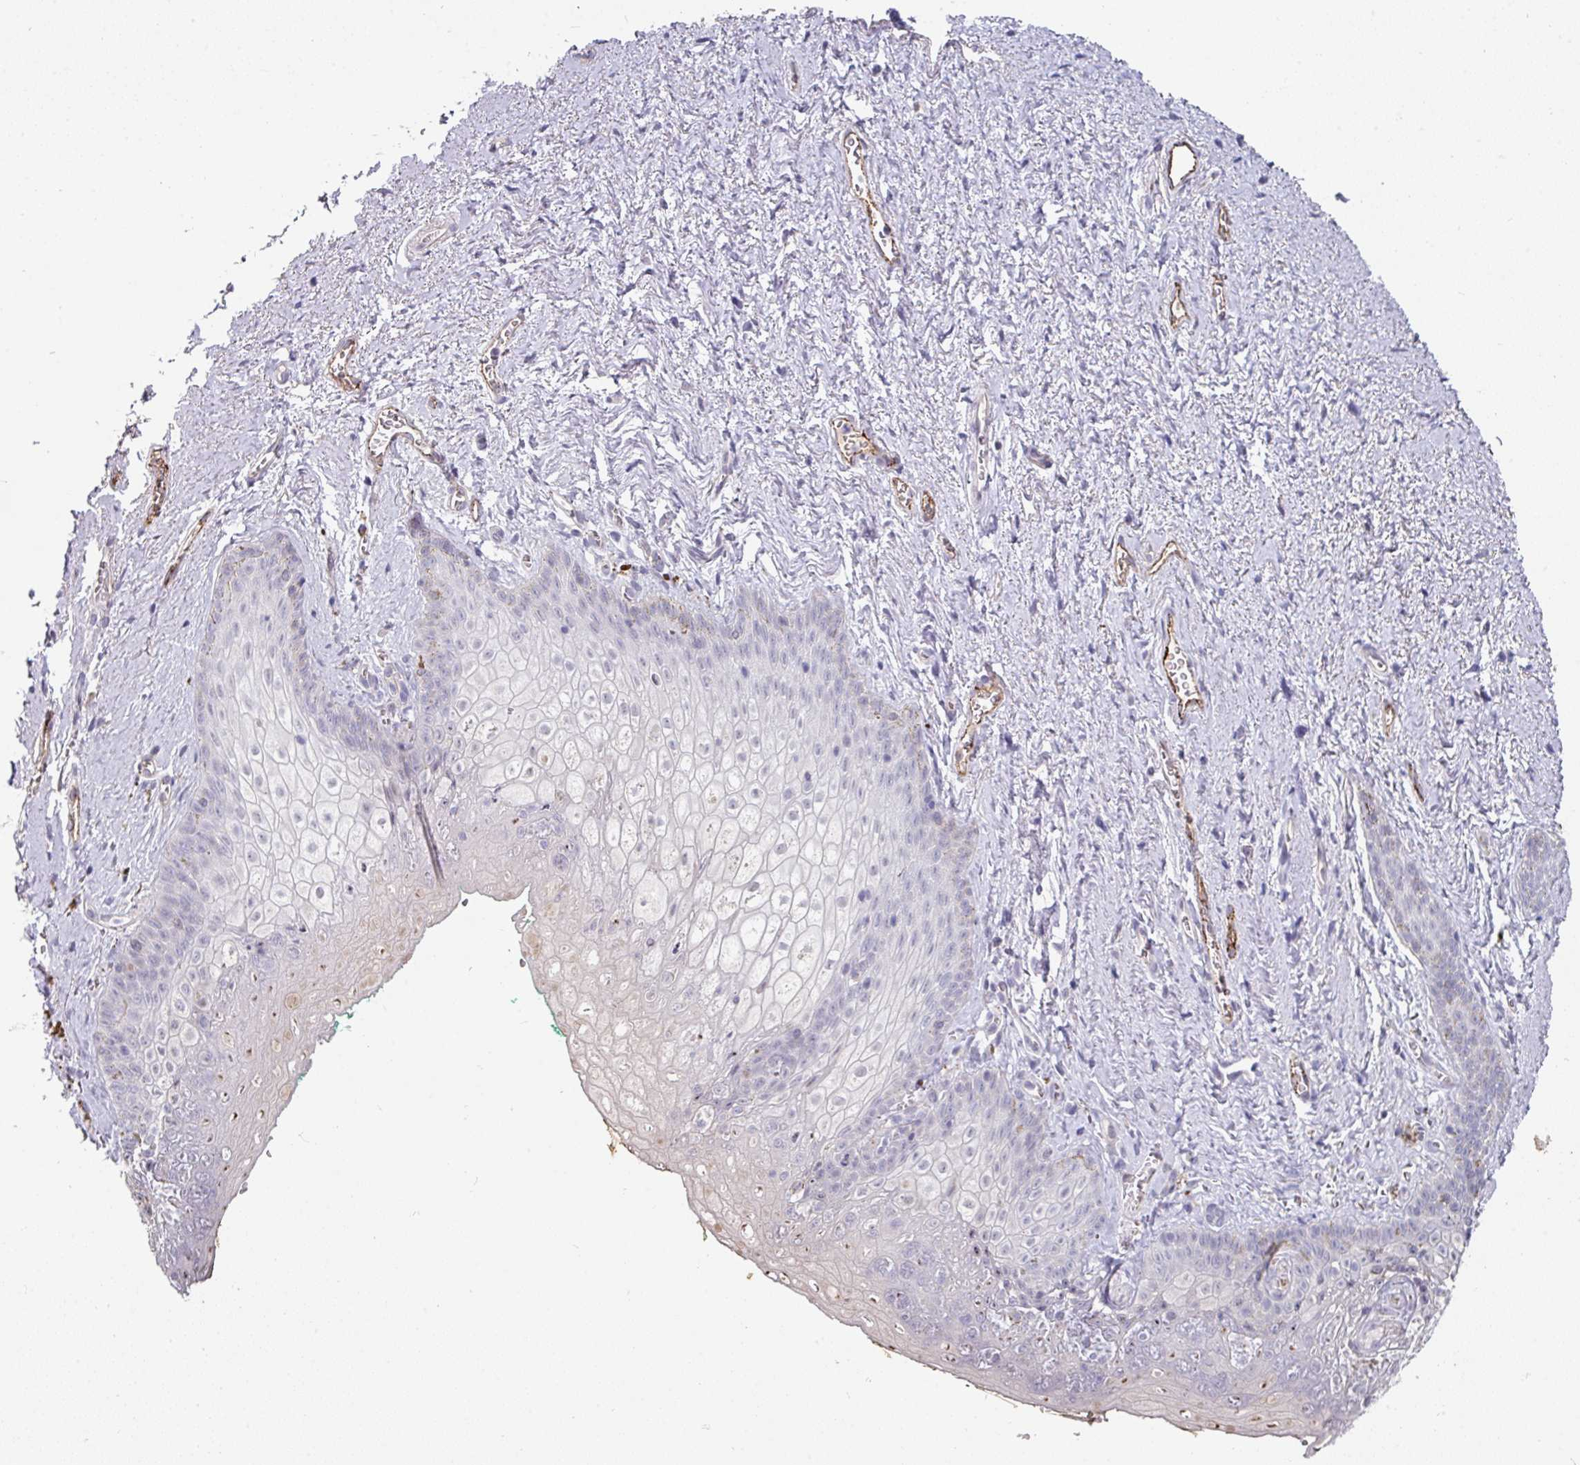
{"staining": {"intensity": "negative", "quantity": "none", "location": "none"}, "tissue": "vagina", "cell_type": "Squamous epithelial cells", "image_type": "normal", "snomed": [{"axis": "morphology", "description": "Normal tissue, NOS"}, {"axis": "topography", "description": "Vulva"}, {"axis": "topography", "description": "Vagina"}, {"axis": "topography", "description": "Peripheral nerve tissue"}], "caption": "Human vagina stained for a protein using immunohistochemistry demonstrates no positivity in squamous epithelial cells.", "gene": "SIDT2", "patient": {"sex": "female", "age": 66}}